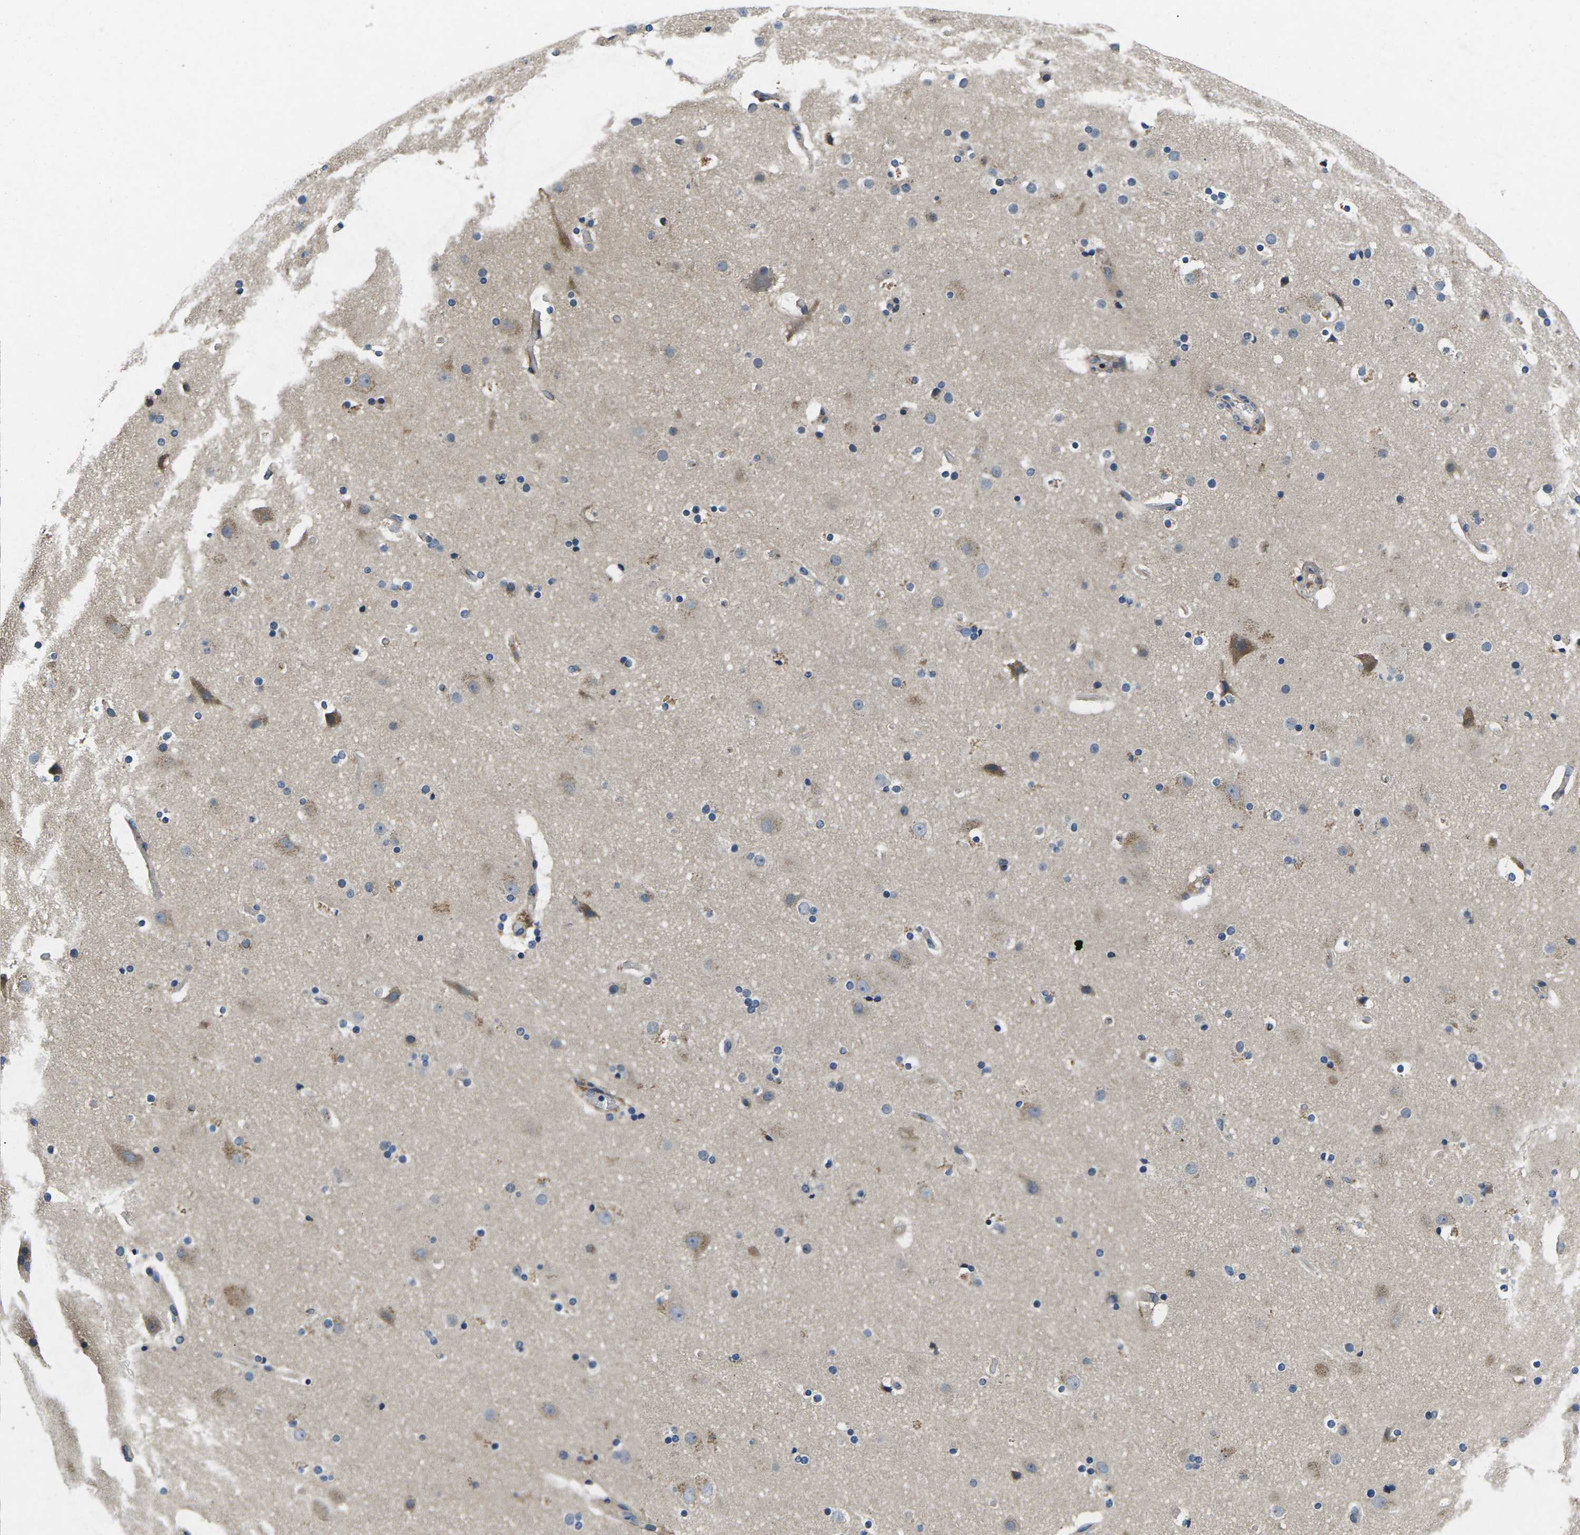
{"staining": {"intensity": "weak", "quantity": "25%-75%", "location": "cytoplasmic/membranous"}, "tissue": "cerebral cortex", "cell_type": "Endothelial cells", "image_type": "normal", "snomed": [{"axis": "morphology", "description": "Normal tissue, NOS"}, {"axis": "topography", "description": "Cerebral cortex"}], "caption": "Human cerebral cortex stained for a protein (brown) displays weak cytoplasmic/membranous positive expression in about 25%-75% of endothelial cells.", "gene": "PLCE1", "patient": {"sex": "male", "age": 57}}